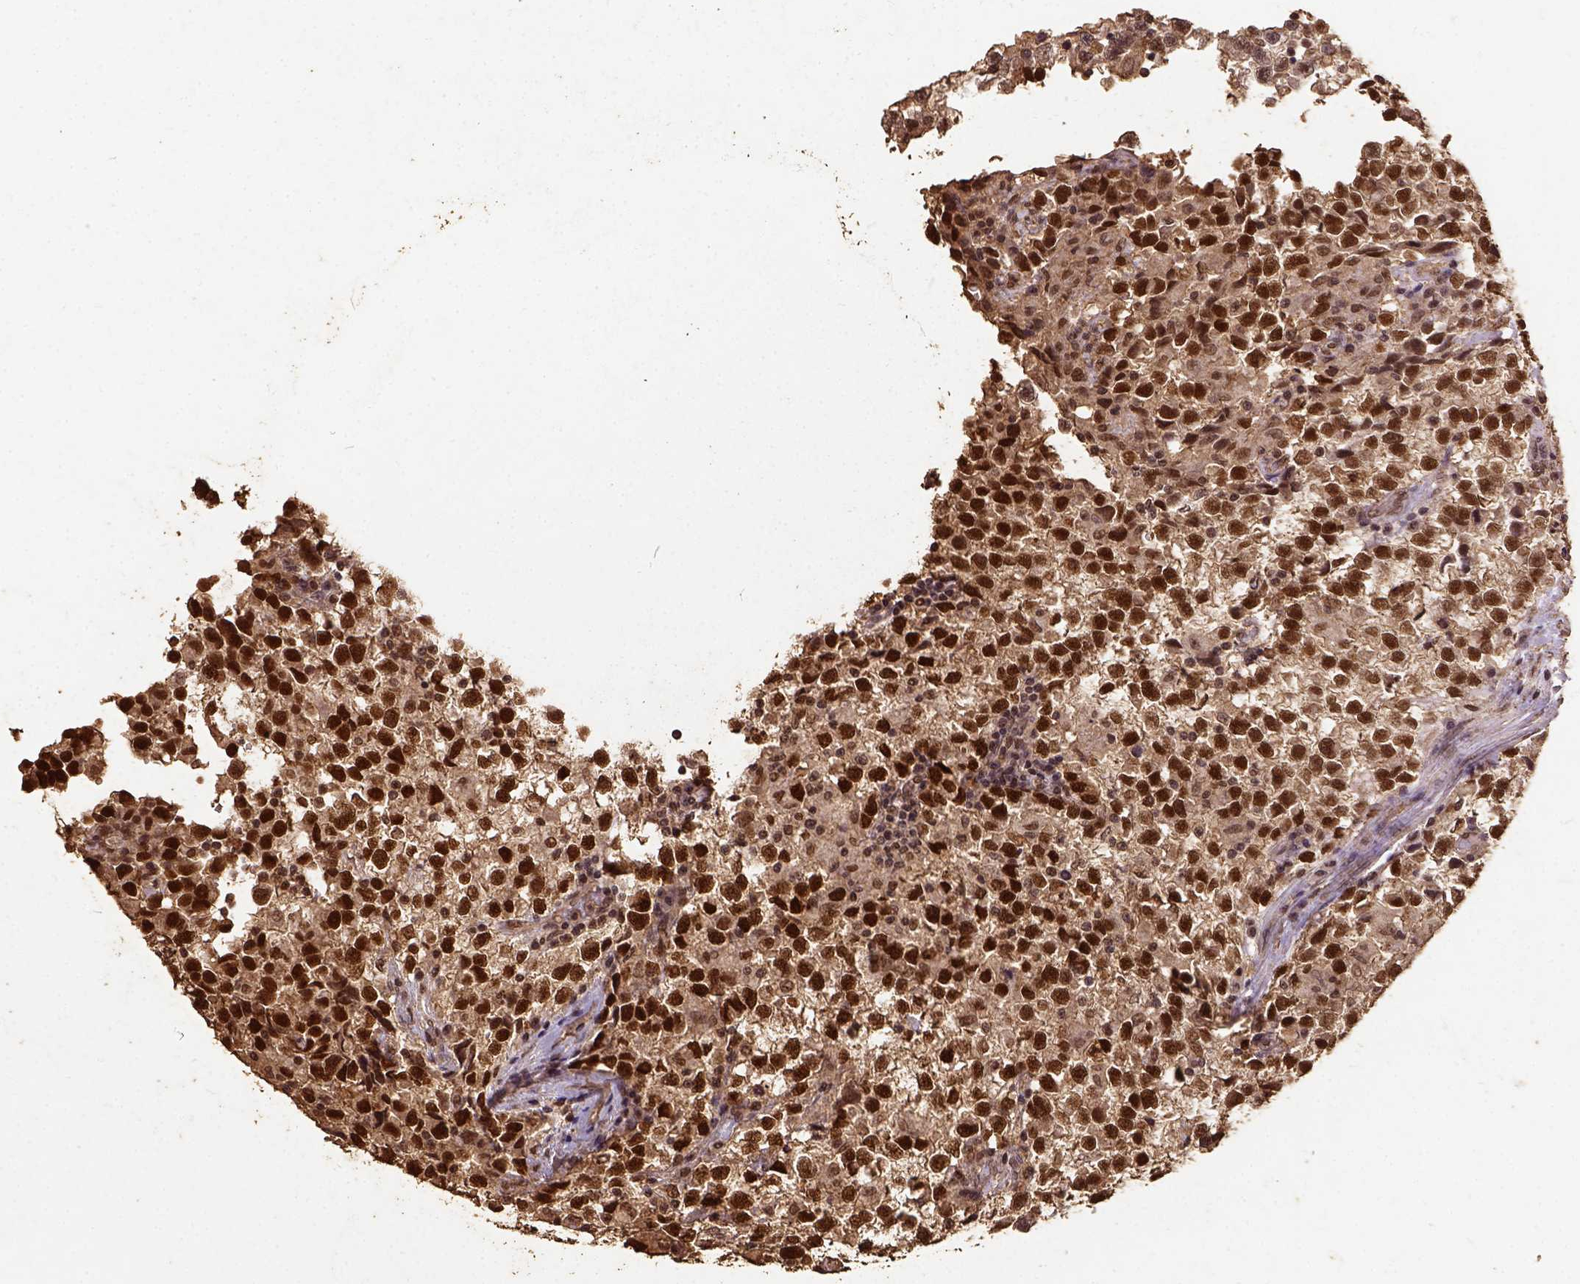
{"staining": {"intensity": "strong", "quantity": ">75%", "location": "nuclear"}, "tissue": "testis cancer", "cell_type": "Tumor cells", "image_type": "cancer", "snomed": [{"axis": "morphology", "description": "Seminoma, NOS"}, {"axis": "topography", "description": "Testis"}], "caption": "Testis seminoma stained for a protein (brown) shows strong nuclear positive positivity in about >75% of tumor cells.", "gene": "NACC1", "patient": {"sex": "male", "age": 31}}